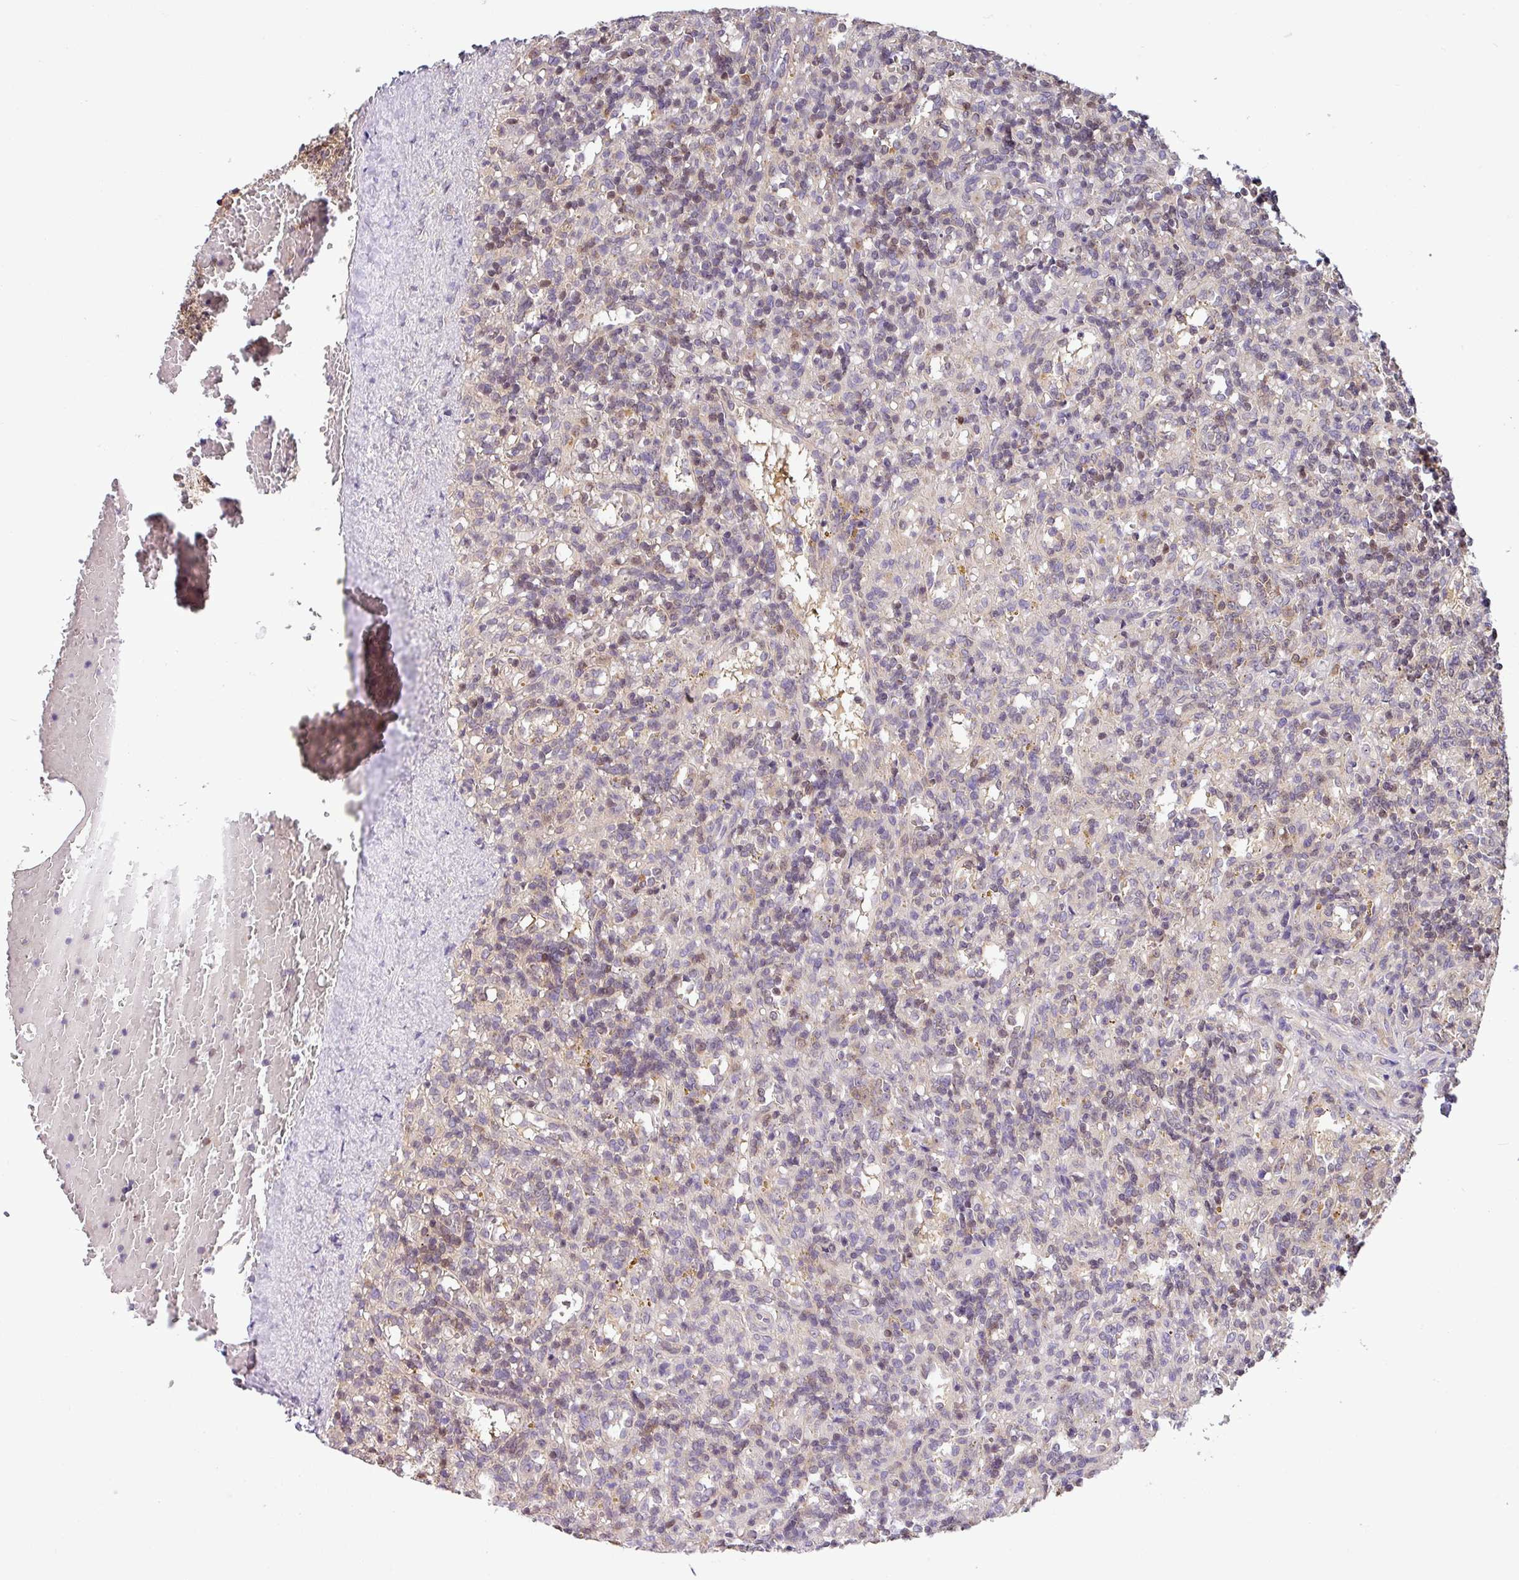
{"staining": {"intensity": "negative", "quantity": "none", "location": "none"}, "tissue": "lymphoma", "cell_type": "Tumor cells", "image_type": "cancer", "snomed": [{"axis": "morphology", "description": "Malignant lymphoma, non-Hodgkin's type, Low grade"}, {"axis": "topography", "description": "Spleen"}], "caption": "Immunohistochemical staining of low-grade malignant lymphoma, non-Hodgkin's type shows no significant expression in tumor cells.", "gene": "SHB", "patient": {"sex": "male", "age": 67}}